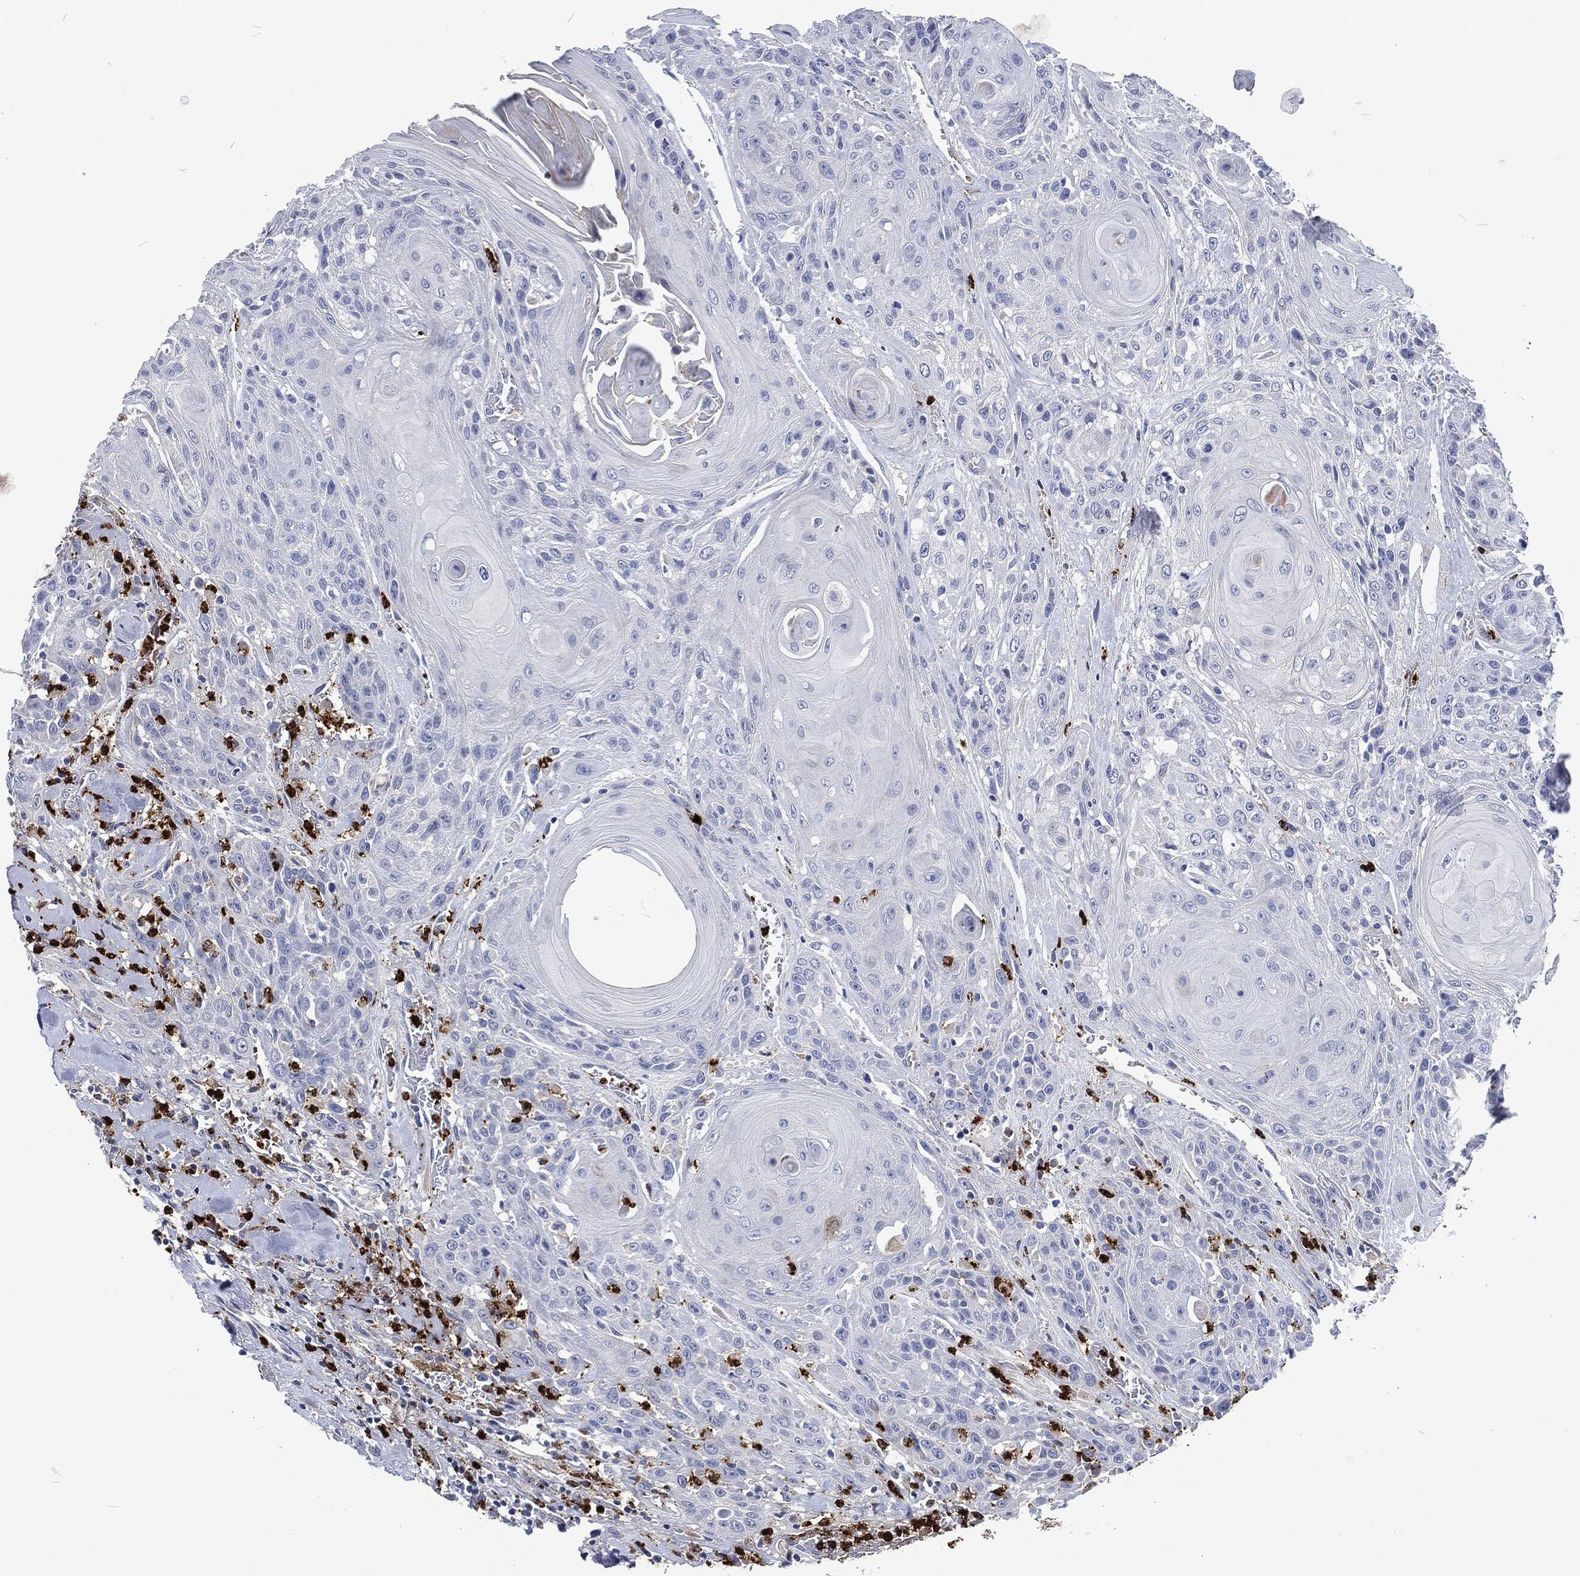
{"staining": {"intensity": "negative", "quantity": "none", "location": "none"}, "tissue": "head and neck cancer", "cell_type": "Tumor cells", "image_type": "cancer", "snomed": [{"axis": "morphology", "description": "Squamous cell carcinoma, NOS"}, {"axis": "topography", "description": "Head-Neck"}], "caption": "This image is of squamous cell carcinoma (head and neck) stained with immunohistochemistry to label a protein in brown with the nuclei are counter-stained blue. There is no staining in tumor cells. (DAB (3,3'-diaminobenzidine) immunohistochemistry with hematoxylin counter stain).", "gene": "MPO", "patient": {"sex": "female", "age": 59}}